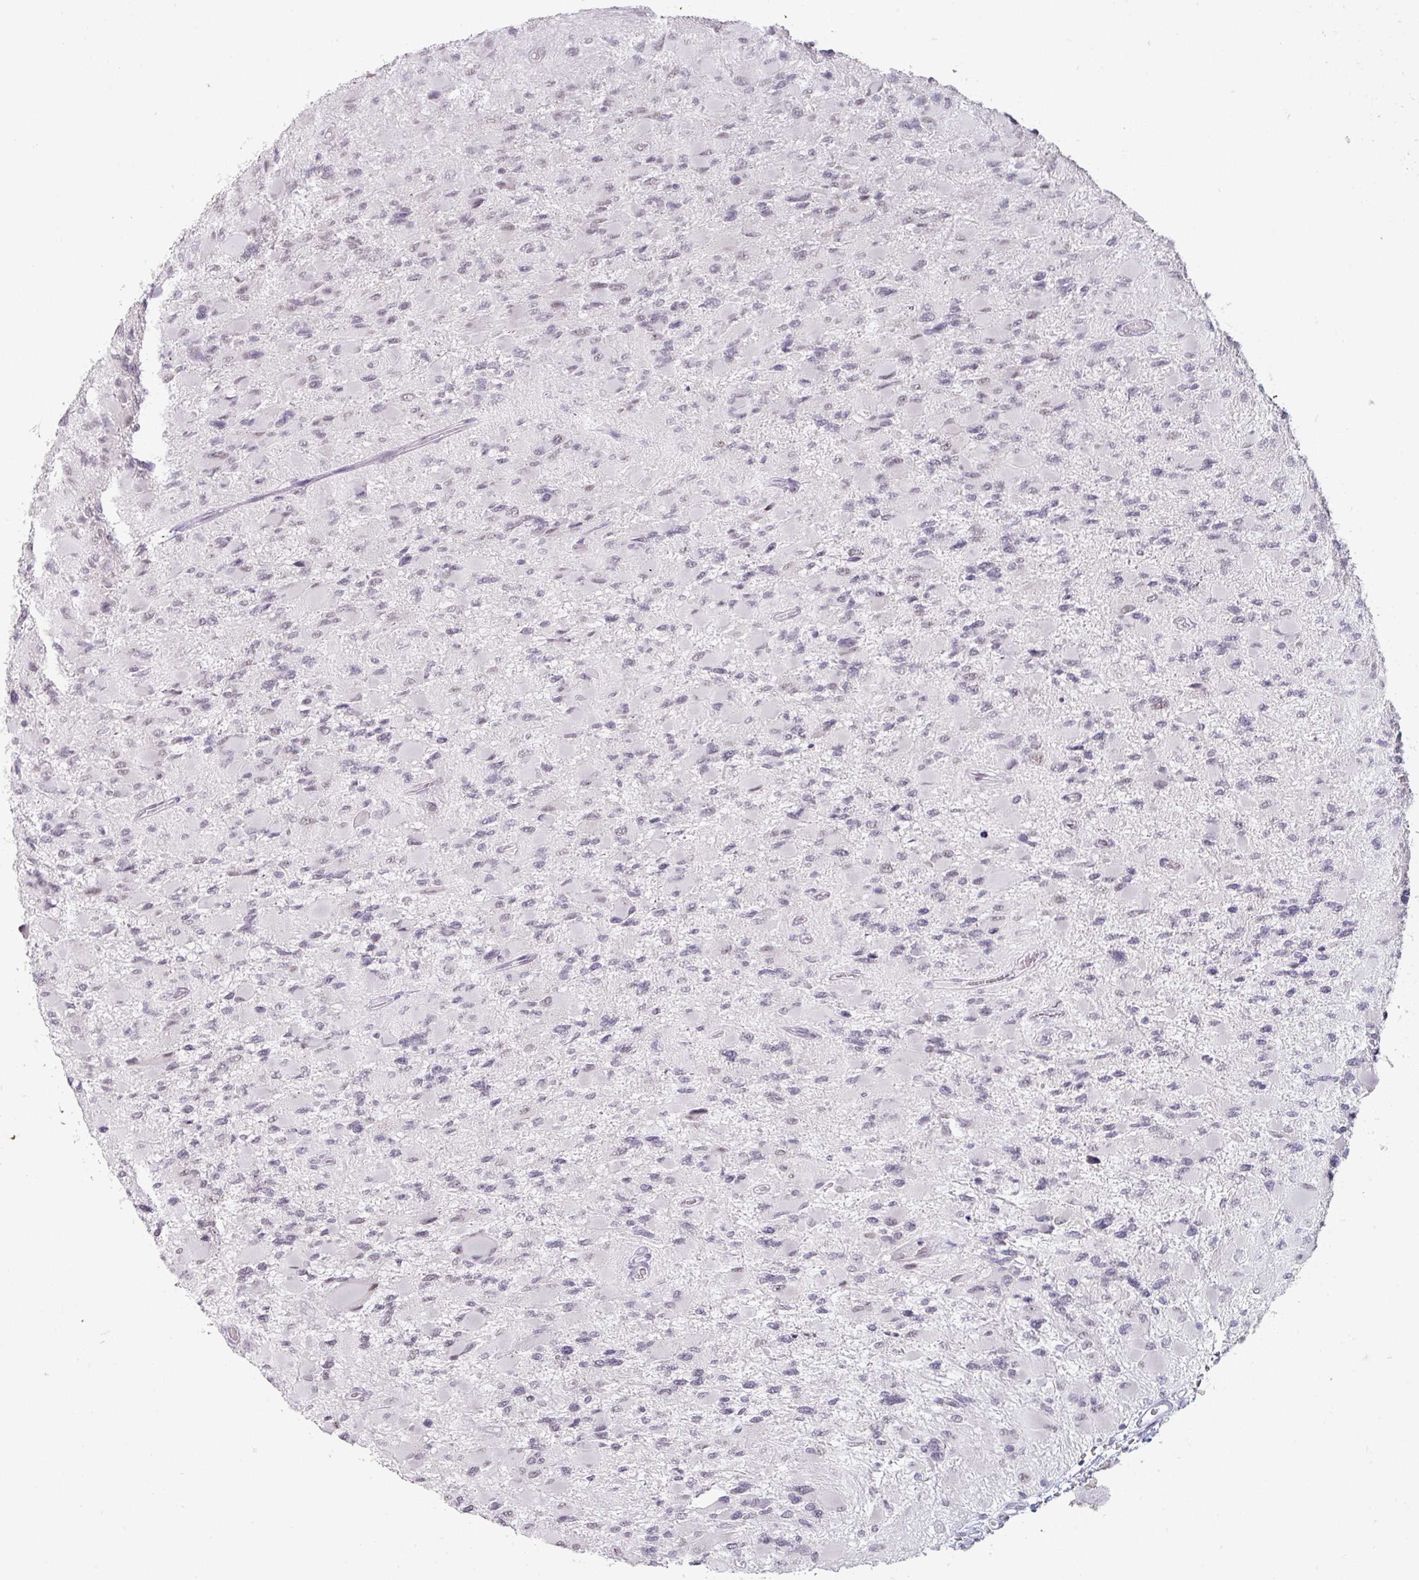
{"staining": {"intensity": "negative", "quantity": "none", "location": "none"}, "tissue": "glioma", "cell_type": "Tumor cells", "image_type": "cancer", "snomed": [{"axis": "morphology", "description": "Glioma, malignant, High grade"}, {"axis": "topography", "description": "Cerebral cortex"}], "caption": "Immunohistochemistry (IHC) micrograph of glioma stained for a protein (brown), which exhibits no expression in tumor cells.", "gene": "SPRR1A", "patient": {"sex": "female", "age": 36}}